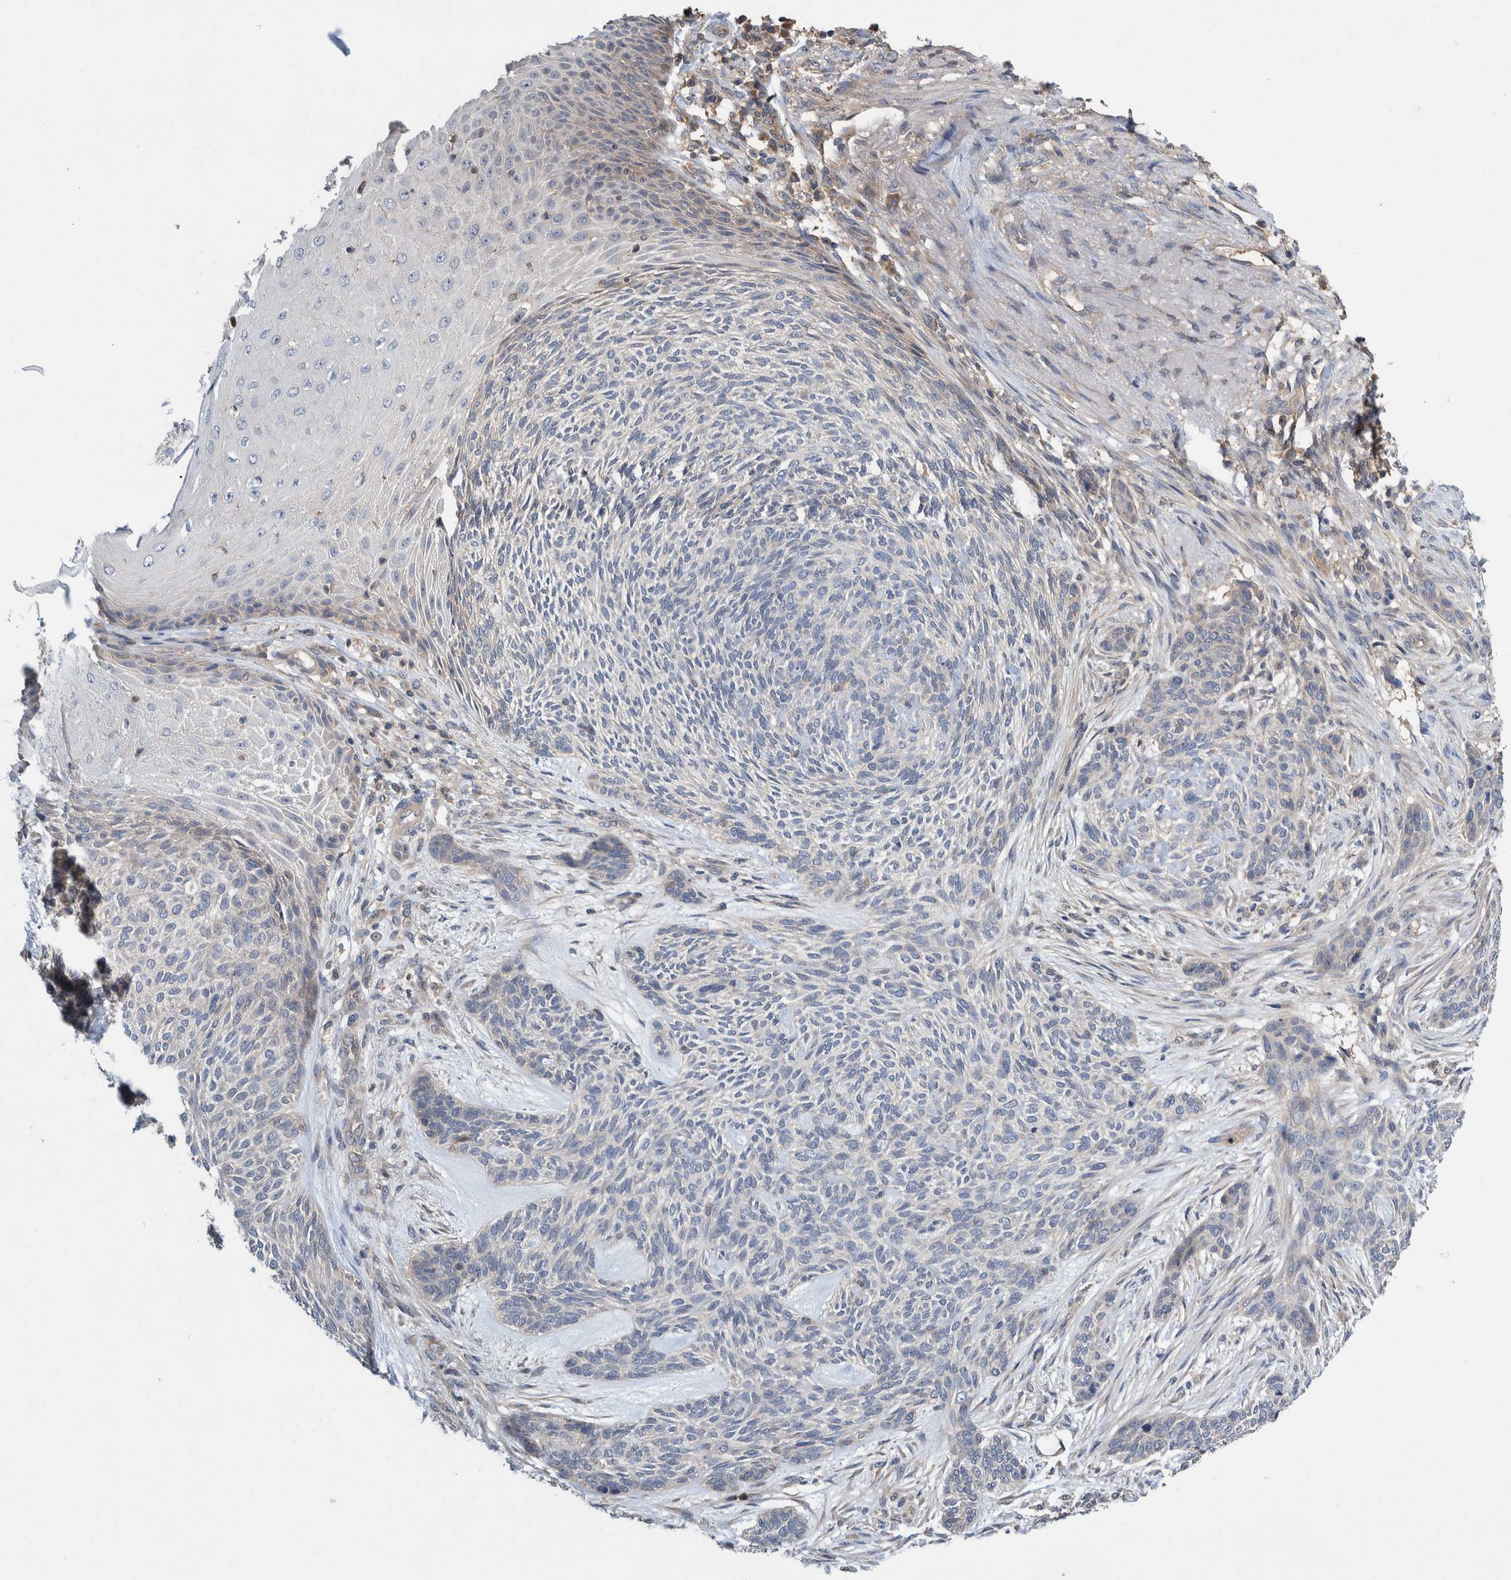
{"staining": {"intensity": "negative", "quantity": "none", "location": "none"}, "tissue": "skin cancer", "cell_type": "Tumor cells", "image_type": "cancer", "snomed": [{"axis": "morphology", "description": "Basal cell carcinoma"}, {"axis": "topography", "description": "Skin"}], "caption": "Immunohistochemistry micrograph of neoplastic tissue: human skin basal cell carcinoma stained with DAB demonstrates no significant protein positivity in tumor cells.", "gene": "PLPBP", "patient": {"sex": "male", "age": 55}}